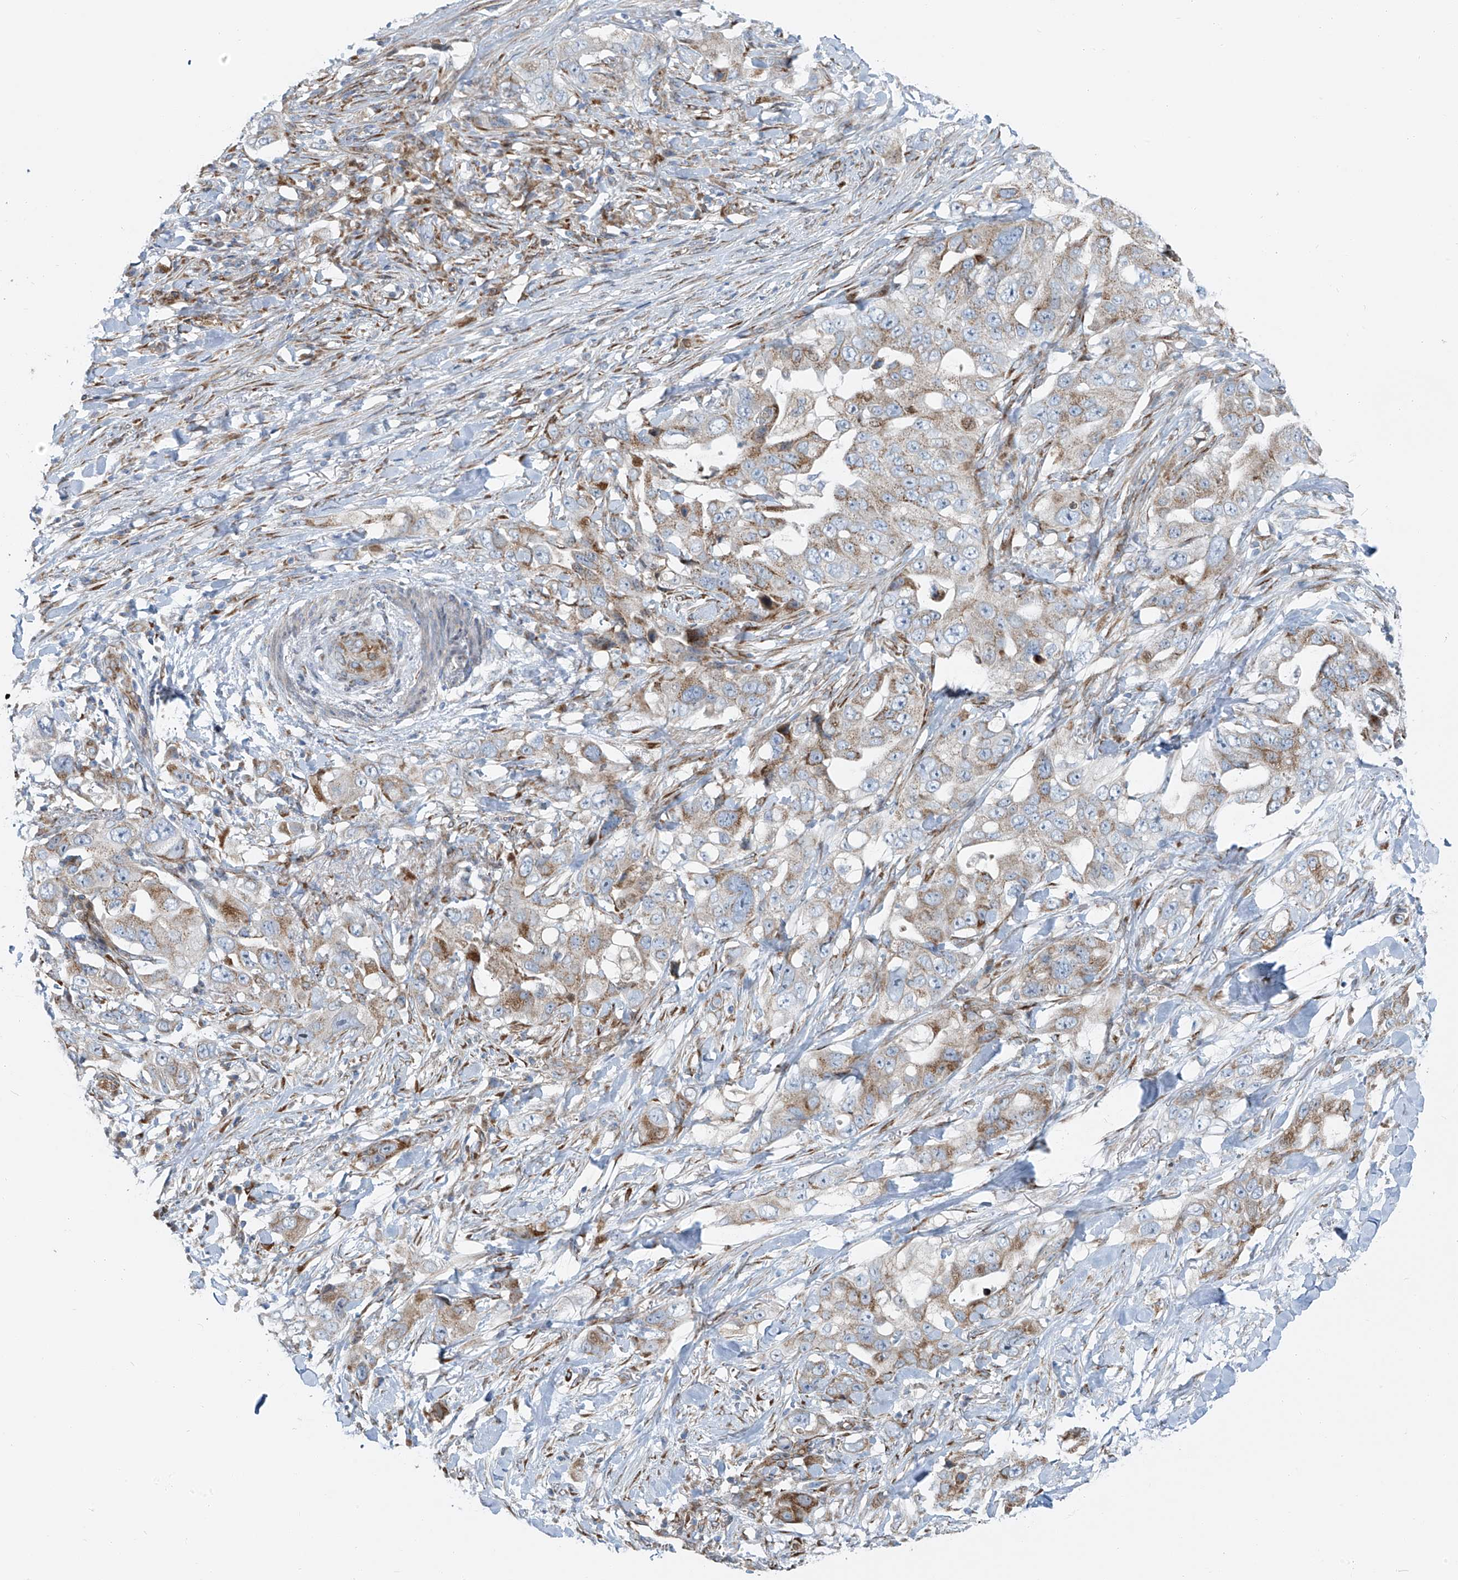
{"staining": {"intensity": "moderate", "quantity": "<25%", "location": "cytoplasmic/membranous"}, "tissue": "lung cancer", "cell_type": "Tumor cells", "image_type": "cancer", "snomed": [{"axis": "morphology", "description": "Adenocarcinoma, NOS"}, {"axis": "topography", "description": "Lung"}], "caption": "Immunohistochemistry image of neoplastic tissue: human lung cancer stained using immunohistochemistry demonstrates low levels of moderate protein expression localized specifically in the cytoplasmic/membranous of tumor cells, appearing as a cytoplasmic/membranous brown color.", "gene": "HIC2", "patient": {"sex": "female", "age": 51}}